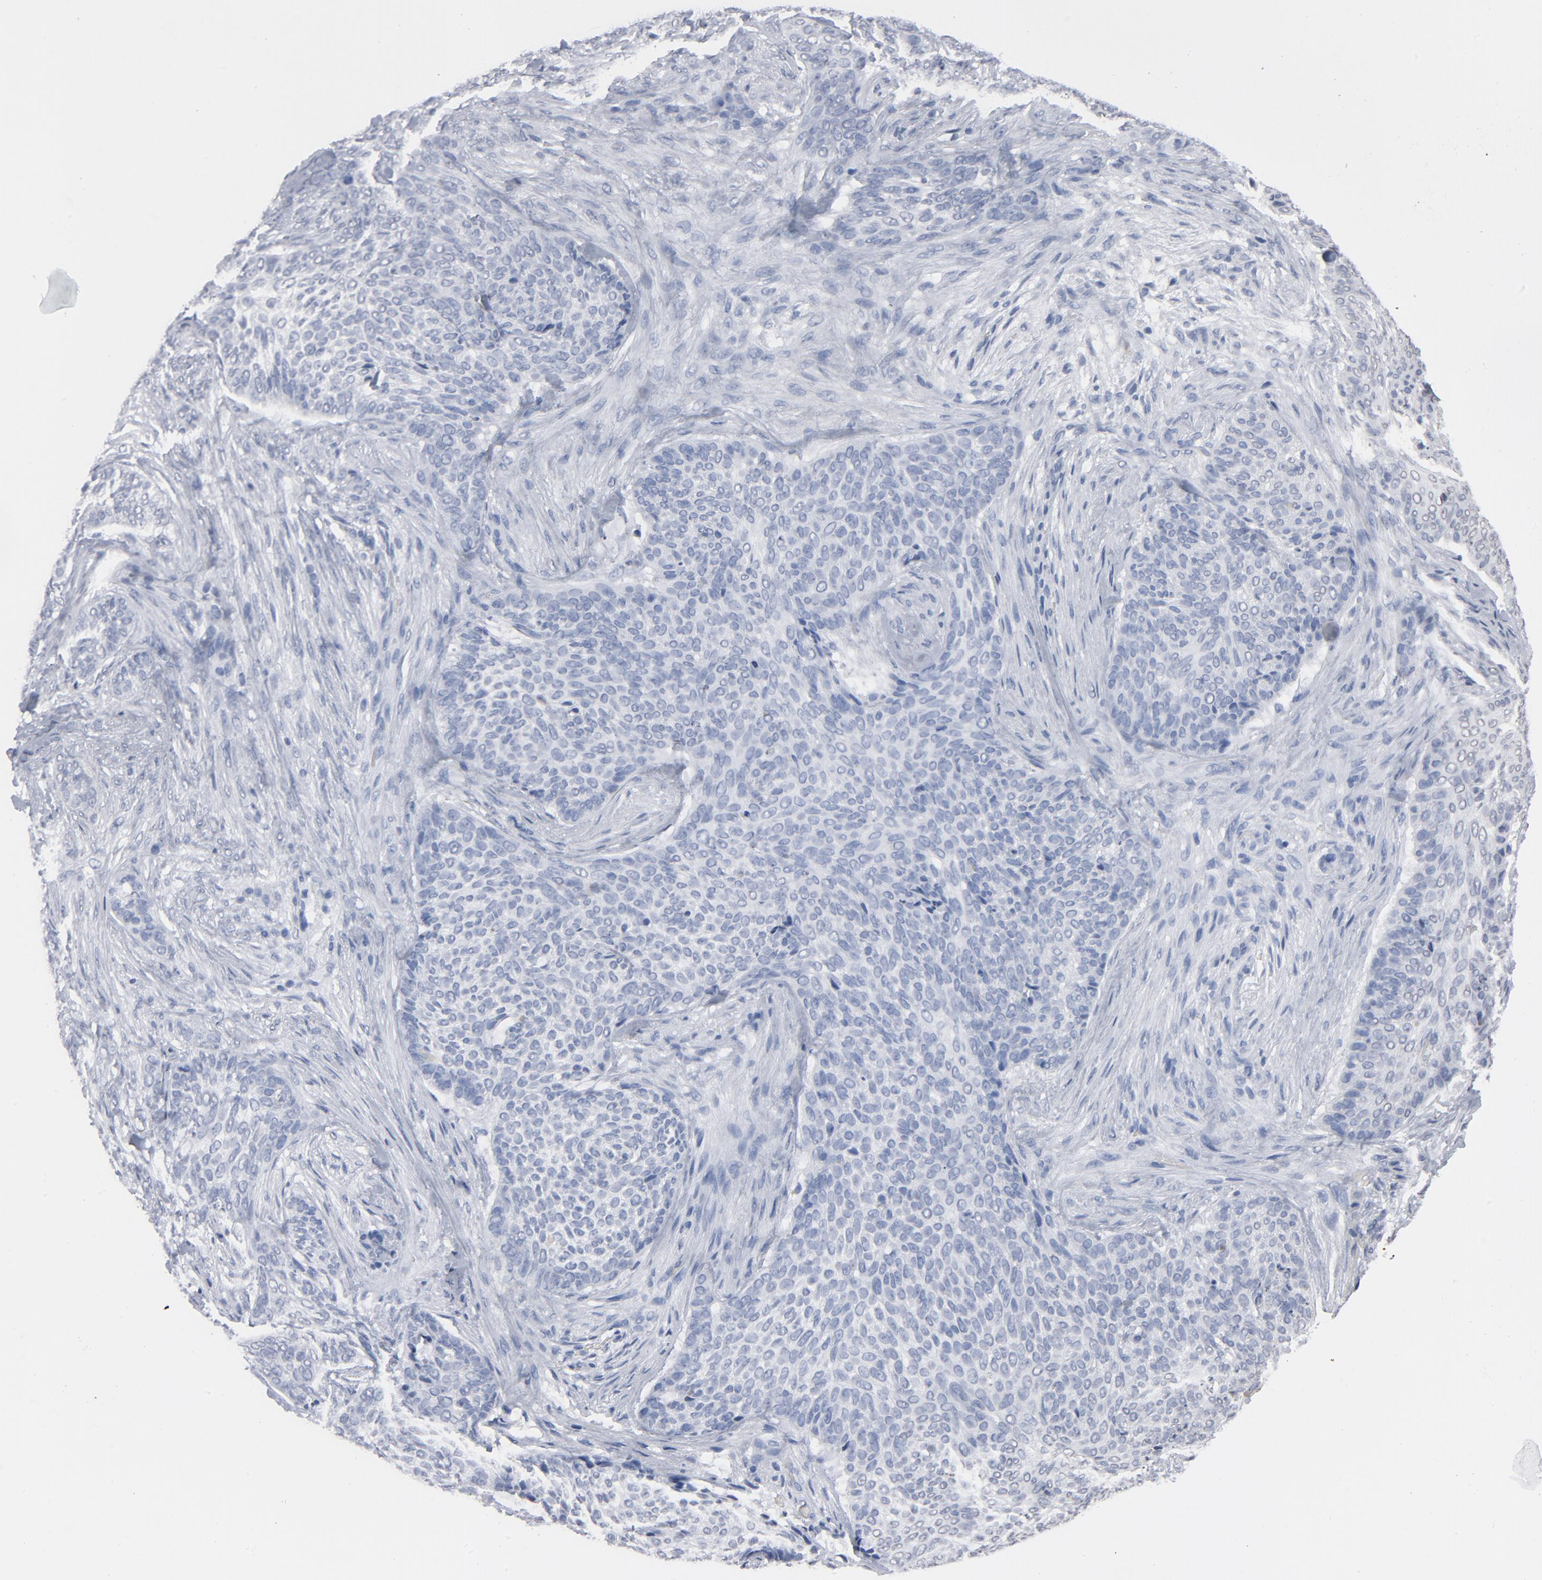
{"staining": {"intensity": "negative", "quantity": "none", "location": "none"}, "tissue": "skin cancer", "cell_type": "Tumor cells", "image_type": "cancer", "snomed": [{"axis": "morphology", "description": "Basal cell carcinoma"}, {"axis": "topography", "description": "Skin"}], "caption": "DAB (3,3'-diaminobenzidine) immunohistochemical staining of human skin basal cell carcinoma shows no significant positivity in tumor cells.", "gene": "H2AC12", "patient": {"sex": "male", "age": 91}}